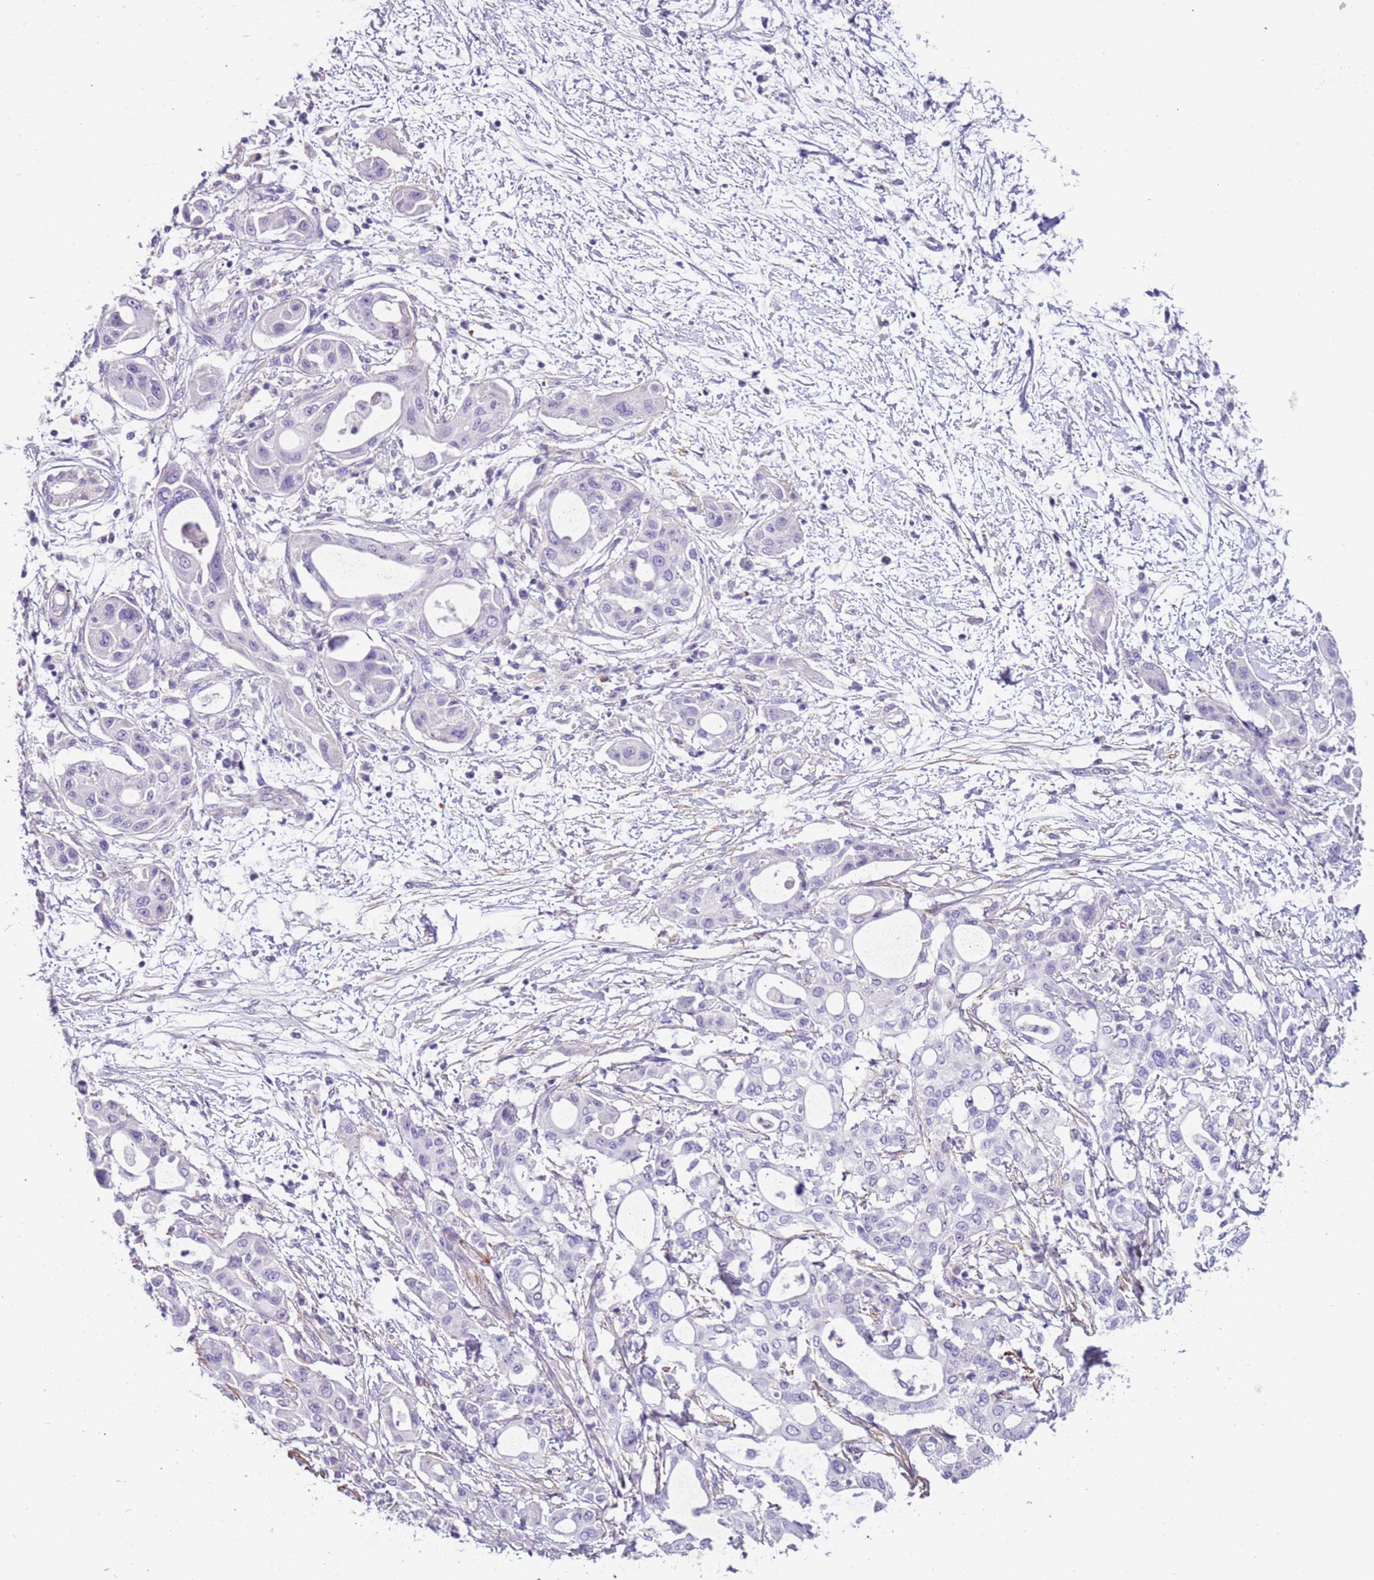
{"staining": {"intensity": "negative", "quantity": "none", "location": "none"}, "tissue": "pancreatic cancer", "cell_type": "Tumor cells", "image_type": "cancer", "snomed": [{"axis": "morphology", "description": "Adenocarcinoma, NOS"}, {"axis": "topography", "description": "Pancreas"}], "caption": "The immunohistochemistry (IHC) histopathology image has no significant positivity in tumor cells of pancreatic cancer (adenocarcinoma) tissue.", "gene": "PCGF2", "patient": {"sex": "male", "age": 68}}